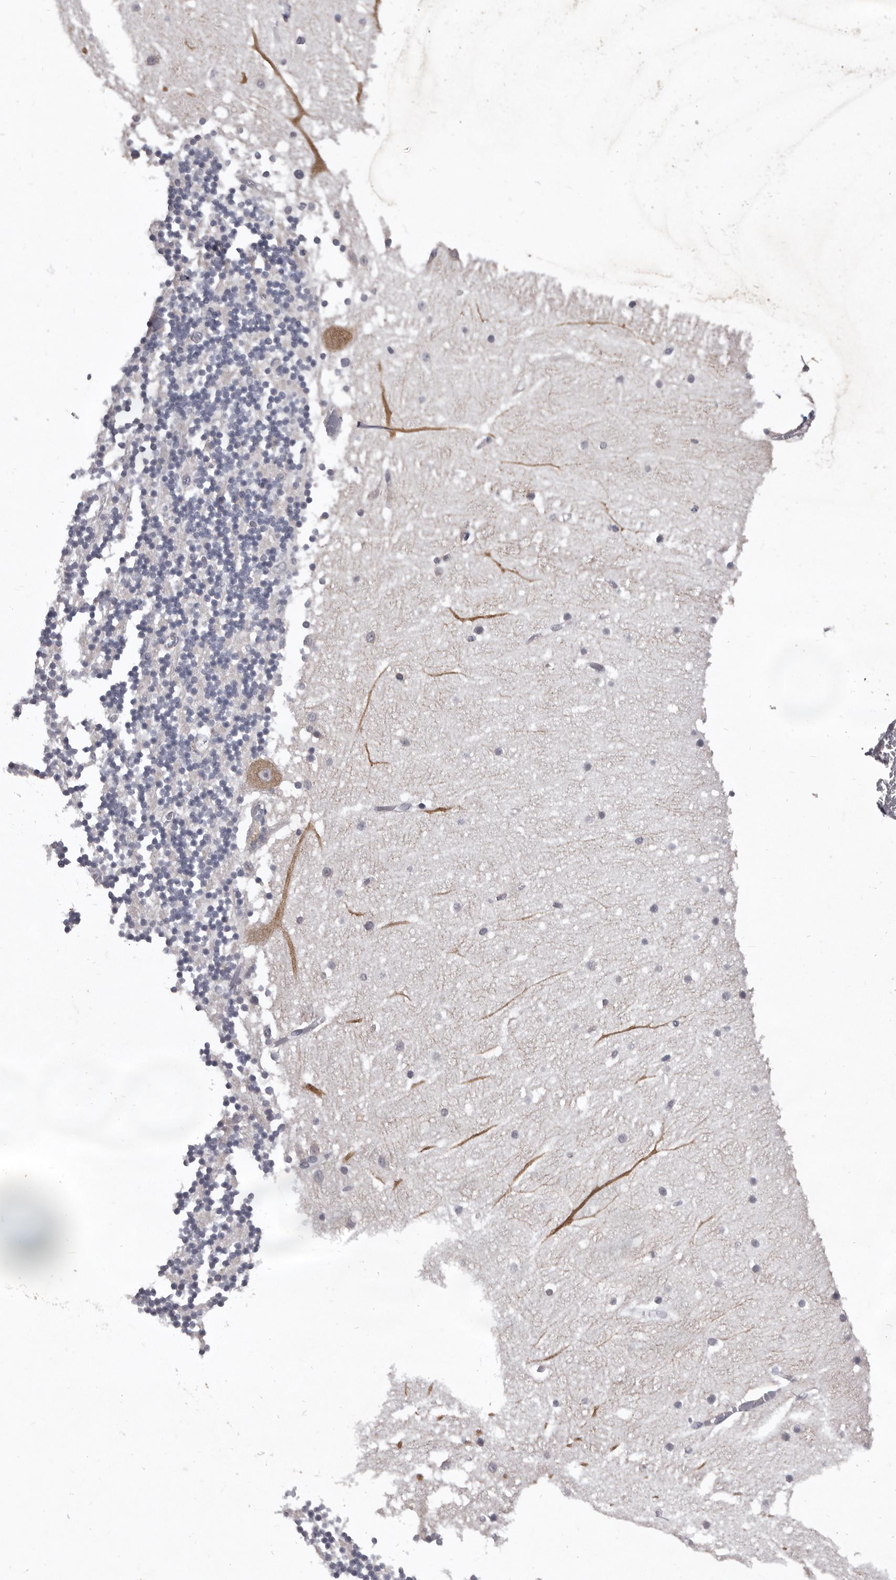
{"staining": {"intensity": "negative", "quantity": "none", "location": "none"}, "tissue": "cerebellum", "cell_type": "Cells in granular layer", "image_type": "normal", "snomed": [{"axis": "morphology", "description": "Normal tissue, NOS"}, {"axis": "topography", "description": "Cerebellum"}], "caption": "Cells in granular layer are negative for protein expression in benign human cerebellum. (DAB (3,3'-diaminobenzidine) immunohistochemistry (IHC) with hematoxylin counter stain).", "gene": "SULT1E1", "patient": {"sex": "female", "age": 28}}